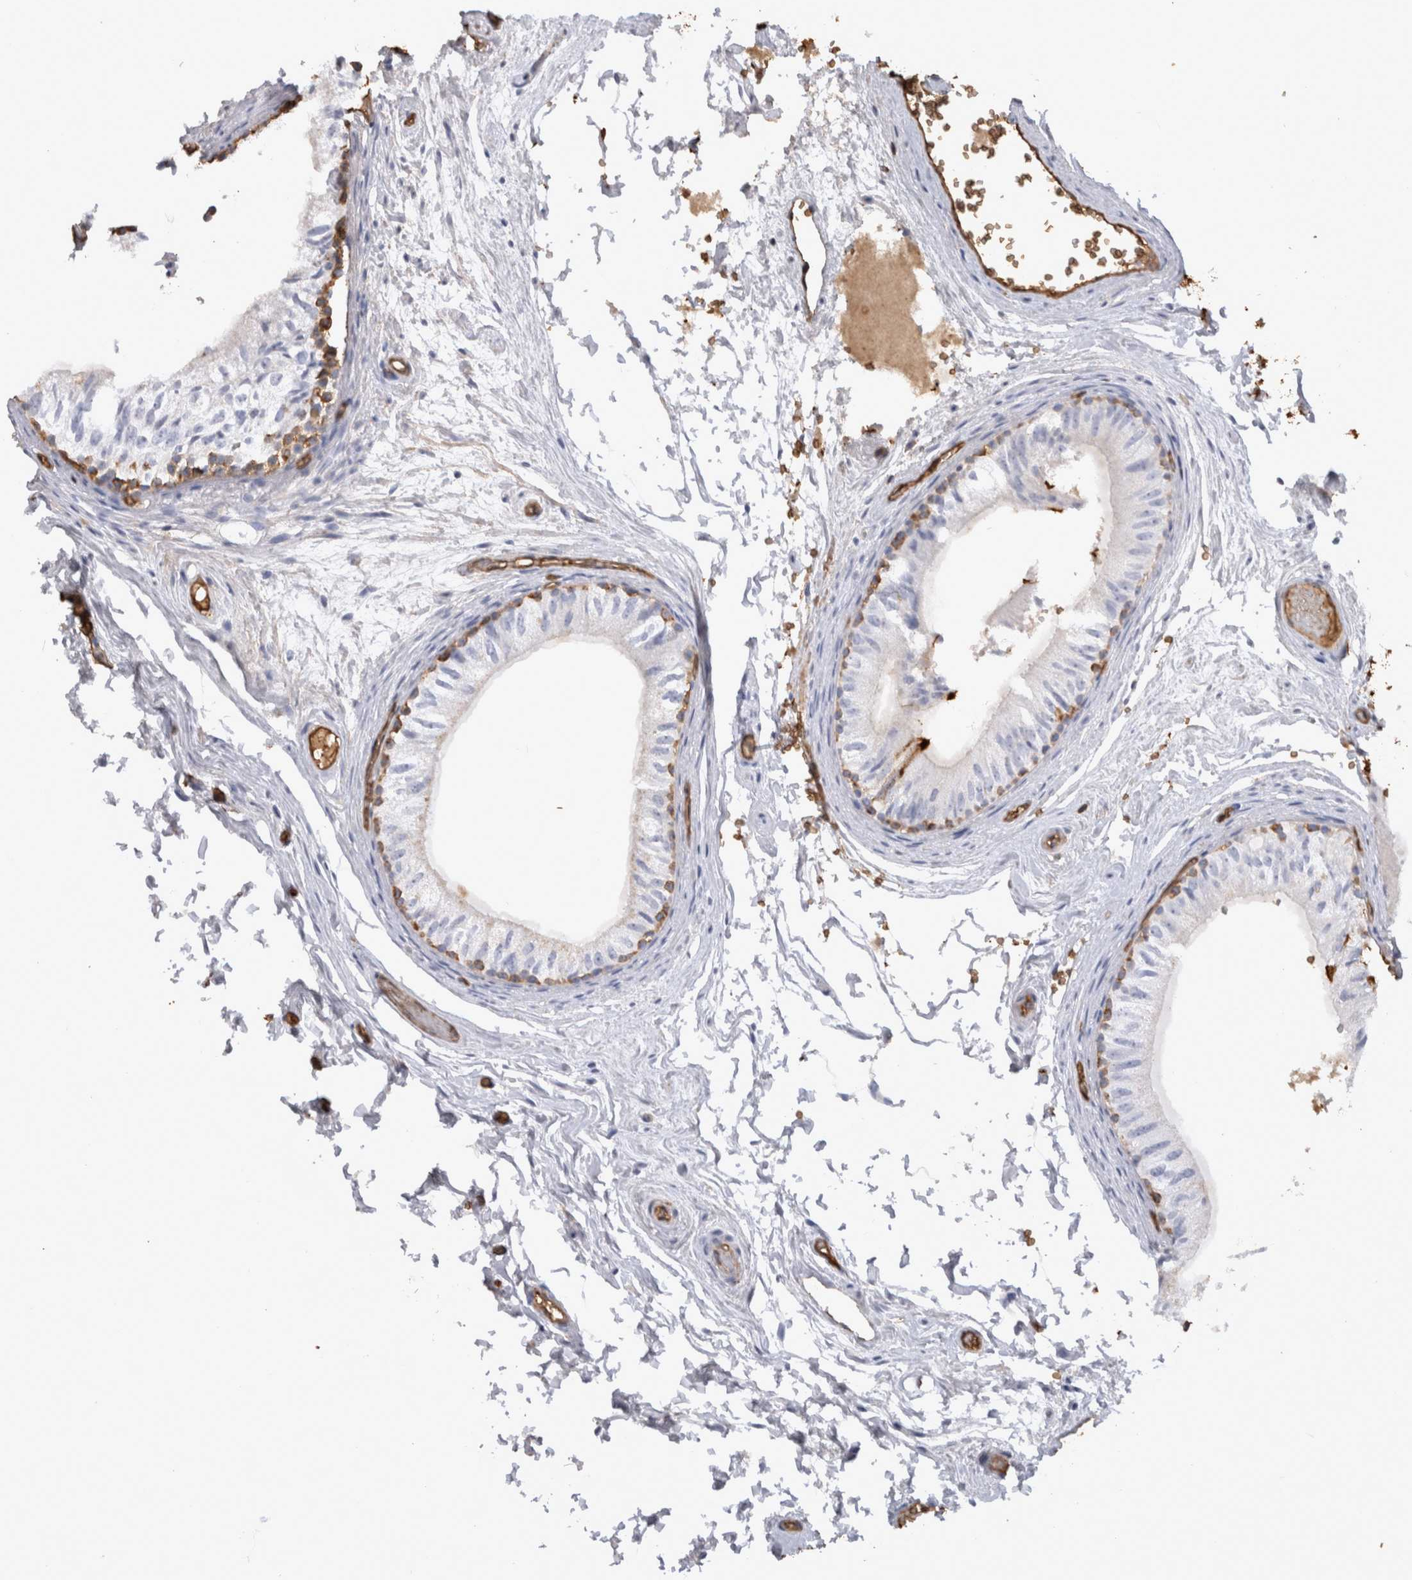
{"staining": {"intensity": "moderate", "quantity": "25%-75%", "location": "cytoplasmic/membranous"}, "tissue": "epididymis", "cell_type": "Glandular cells", "image_type": "normal", "snomed": [{"axis": "morphology", "description": "Normal tissue, NOS"}, {"axis": "topography", "description": "Epididymis"}], "caption": "Protein staining of normal epididymis exhibits moderate cytoplasmic/membranous positivity in approximately 25%-75% of glandular cells.", "gene": "IL17RC", "patient": {"sex": "male", "age": 79}}